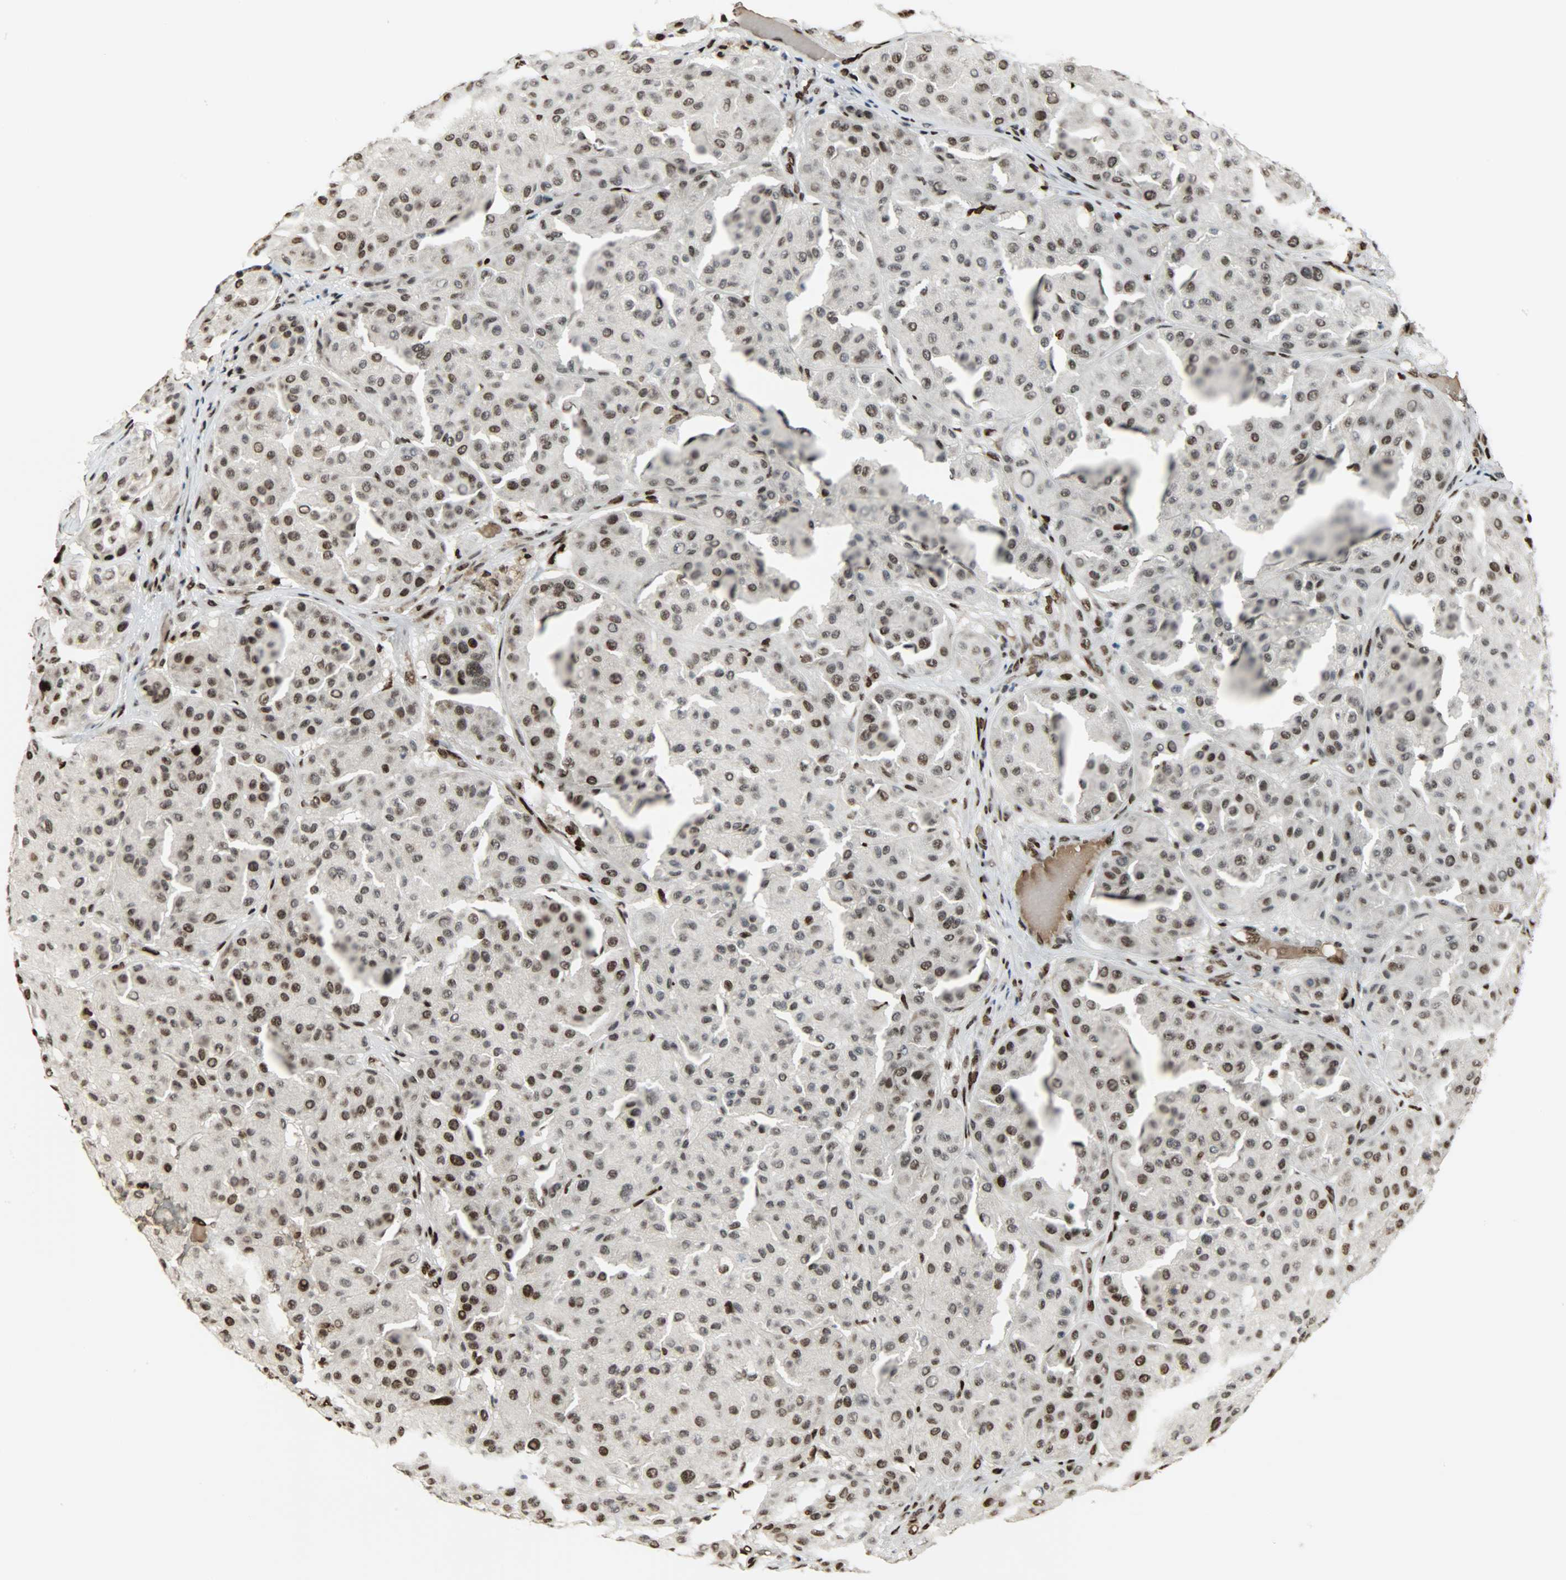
{"staining": {"intensity": "strong", "quantity": ">75%", "location": "nuclear"}, "tissue": "melanoma", "cell_type": "Tumor cells", "image_type": "cancer", "snomed": [{"axis": "morphology", "description": "Normal tissue, NOS"}, {"axis": "morphology", "description": "Malignant melanoma, Metastatic site"}, {"axis": "topography", "description": "Skin"}], "caption": "Immunohistochemical staining of melanoma shows high levels of strong nuclear positivity in about >75% of tumor cells. Nuclei are stained in blue.", "gene": "SNAI1", "patient": {"sex": "male", "age": 41}}